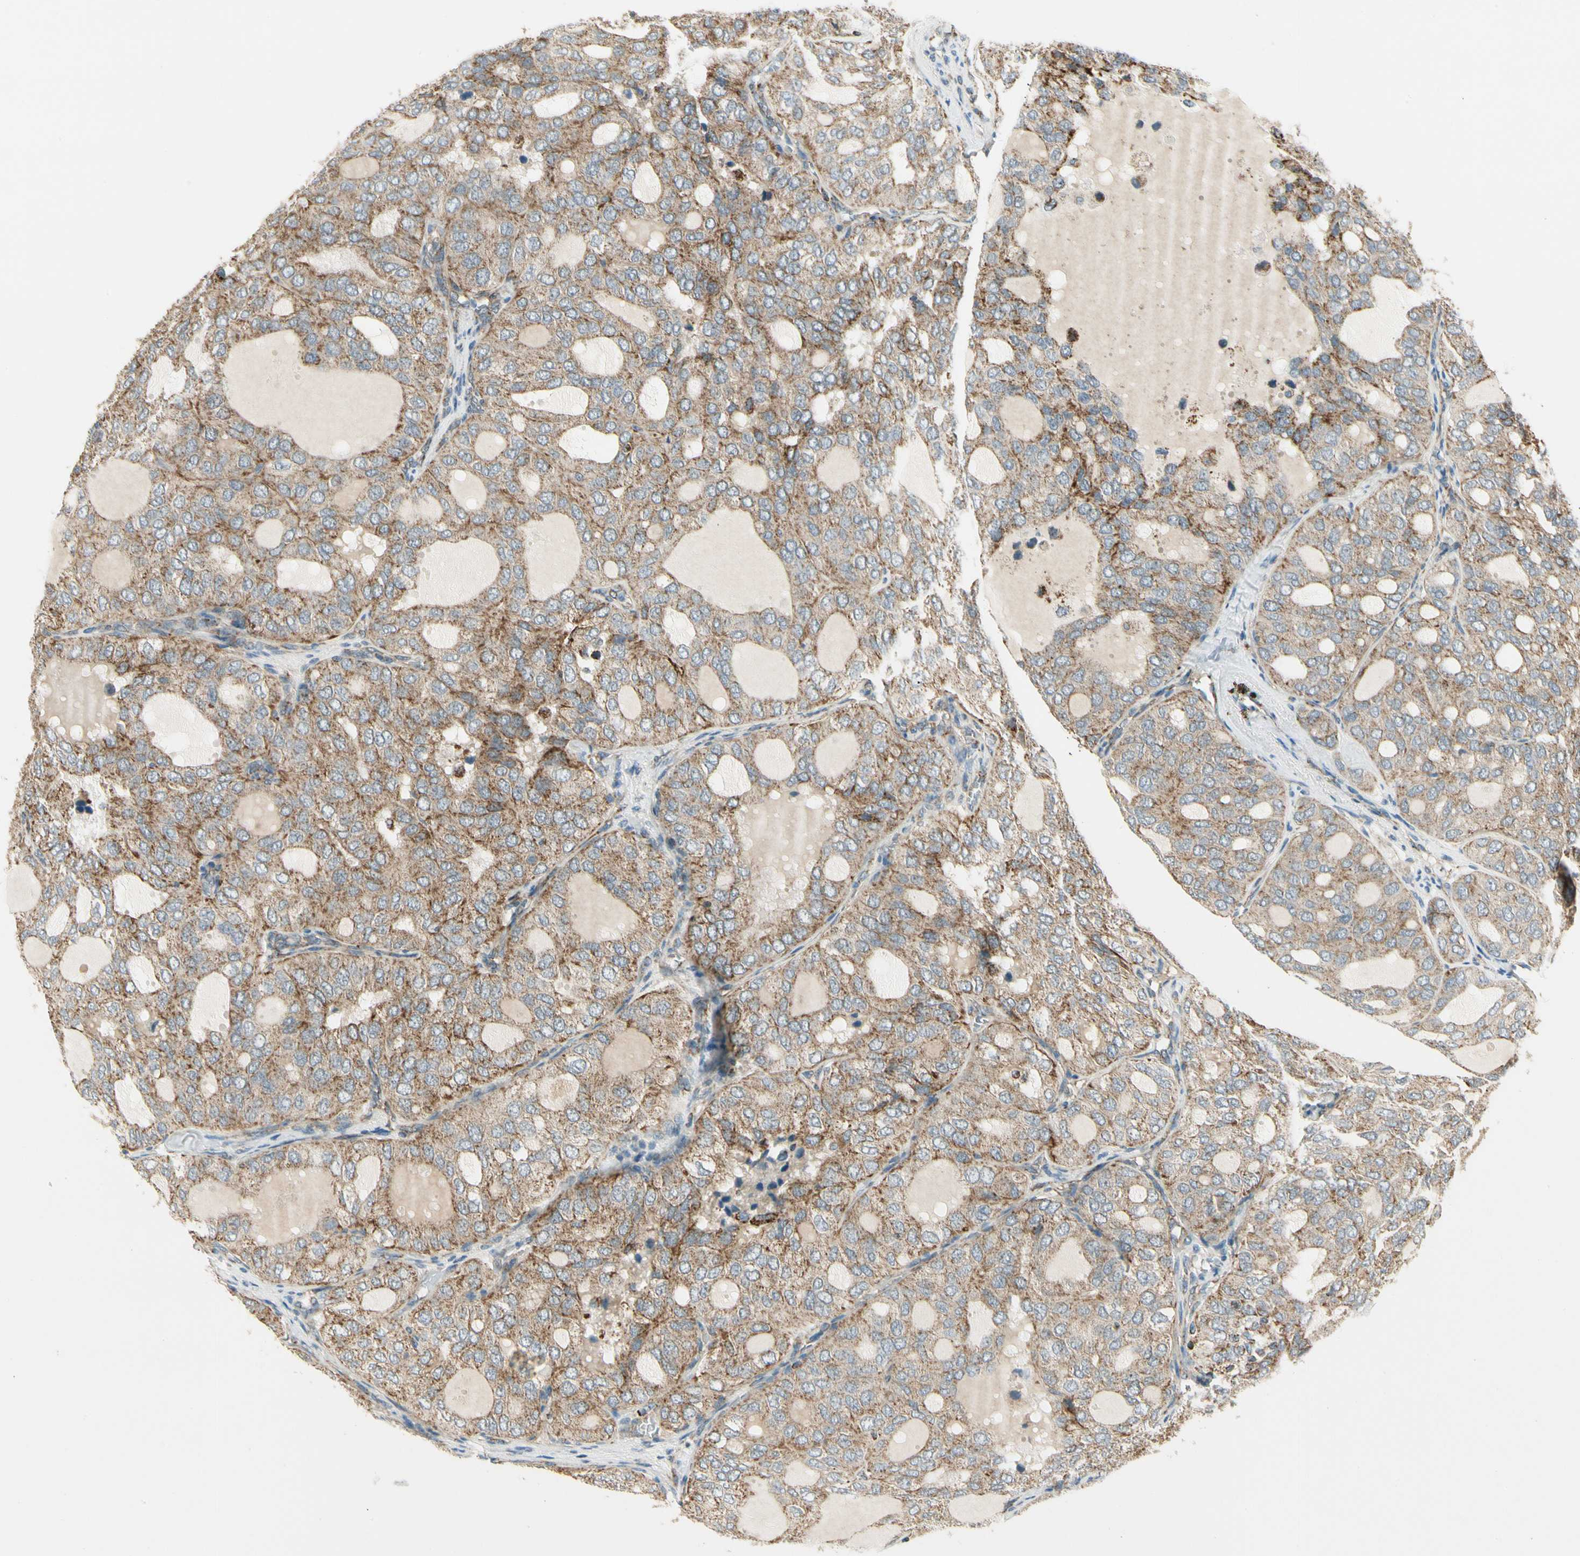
{"staining": {"intensity": "moderate", "quantity": ">75%", "location": "cytoplasmic/membranous"}, "tissue": "thyroid cancer", "cell_type": "Tumor cells", "image_type": "cancer", "snomed": [{"axis": "morphology", "description": "Follicular adenoma carcinoma, NOS"}, {"axis": "topography", "description": "Thyroid gland"}], "caption": "Protein expression analysis of human thyroid follicular adenoma carcinoma reveals moderate cytoplasmic/membranous positivity in about >75% of tumor cells.", "gene": "EPHB3", "patient": {"sex": "male", "age": 75}}